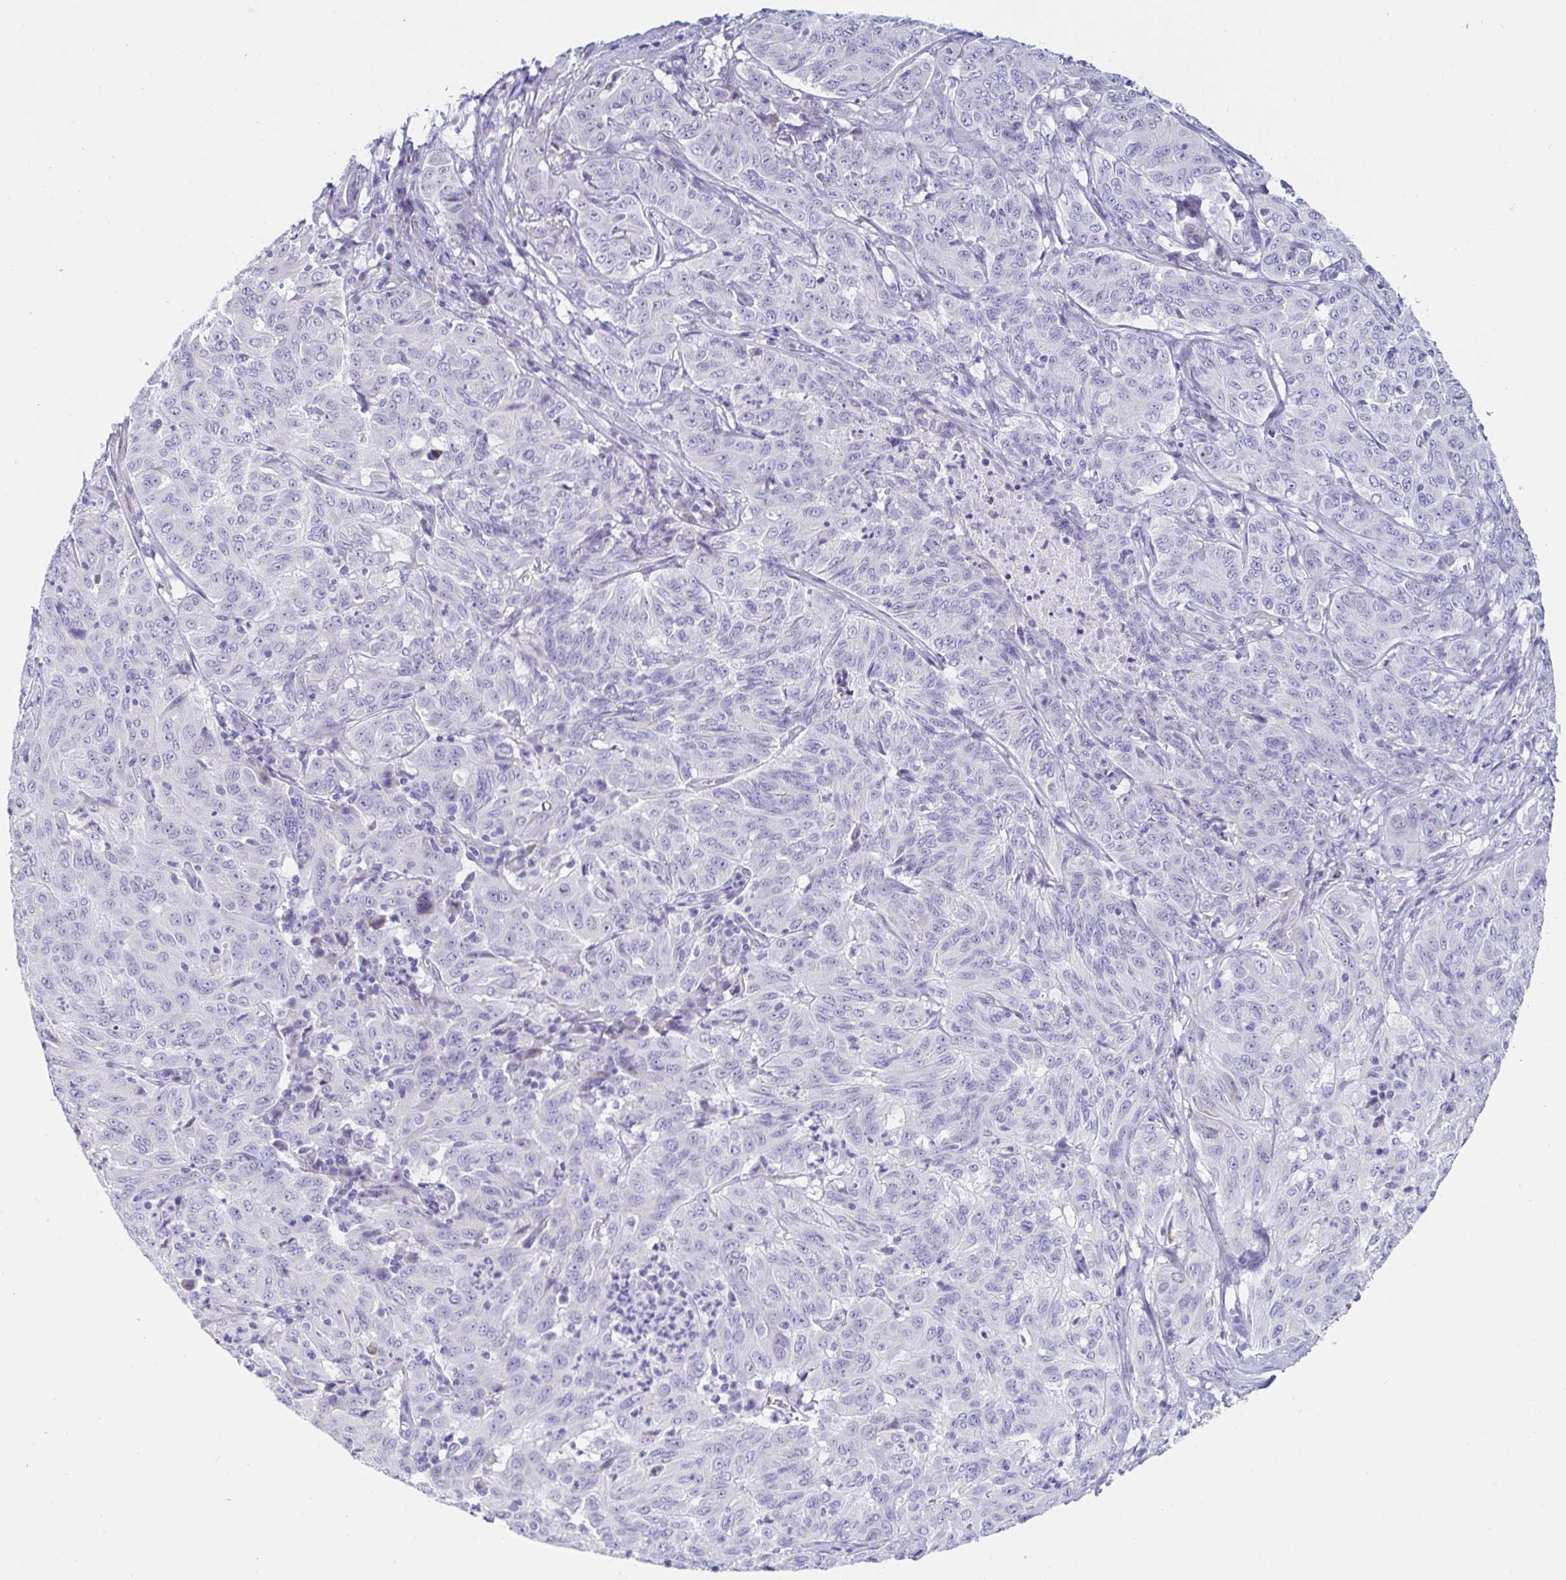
{"staining": {"intensity": "negative", "quantity": "none", "location": "none"}, "tissue": "pancreatic cancer", "cell_type": "Tumor cells", "image_type": "cancer", "snomed": [{"axis": "morphology", "description": "Adenocarcinoma, NOS"}, {"axis": "topography", "description": "Pancreas"}], "caption": "Immunohistochemical staining of human pancreatic adenocarcinoma exhibits no significant expression in tumor cells.", "gene": "C4orf17", "patient": {"sex": "male", "age": 63}}